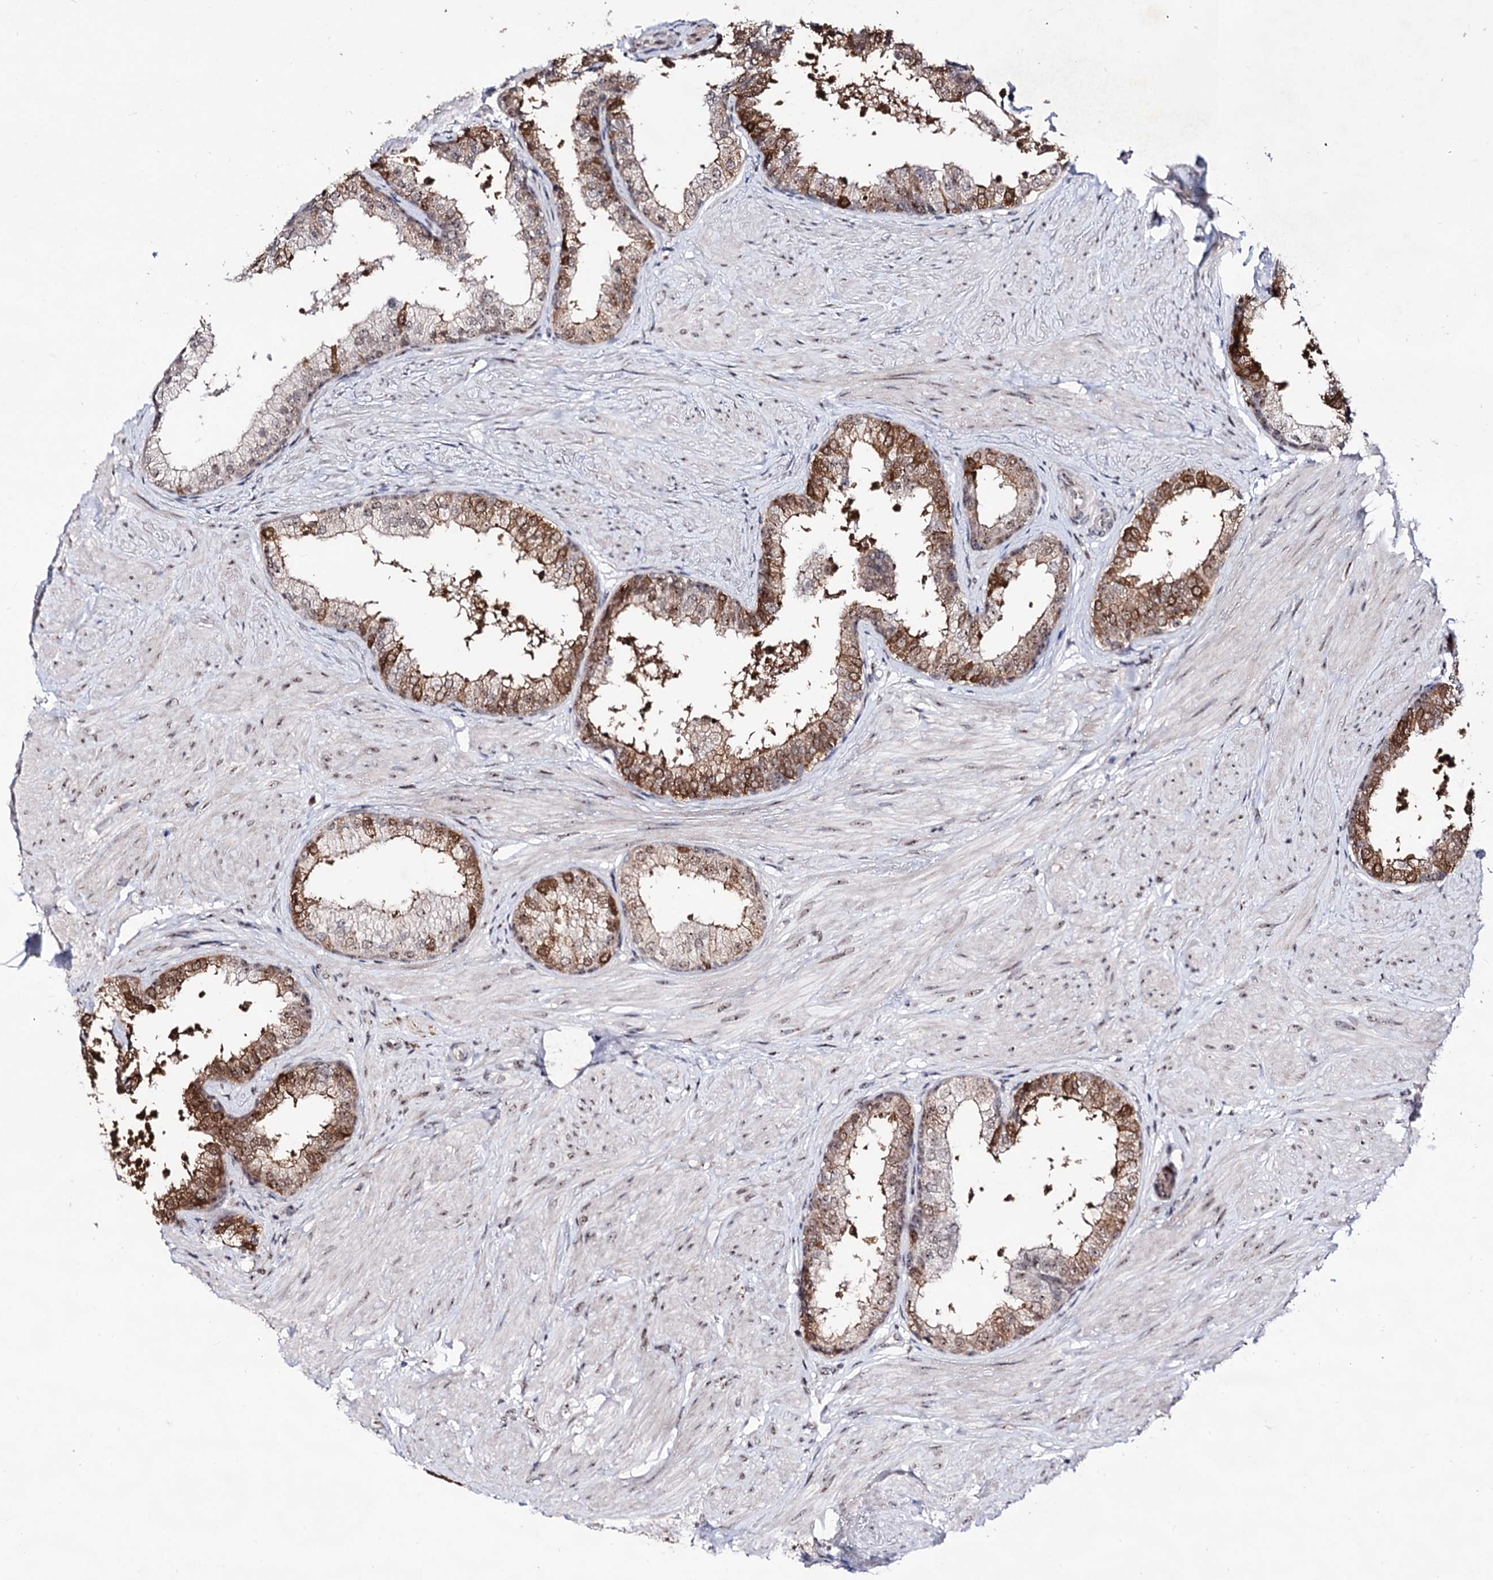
{"staining": {"intensity": "strong", "quantity": "25%-75%", "location": "cytoplasmic/membranous,nuclear"}, "tissue": "prostate", "cell_type": "Glandular cells", "image_type": "normal", "snomed": [{"axis": "morphology", "description": "Normal tissue, NOS"}, {"axis": "topography", "description": "Prostate"}], "caption": "IHC (DAB (3,3'-diaminobenzidine)) staining of benign prostate shows strong cytoplasmic/membranous,nuclear protein positivity in approximately 25%-75% of glandular cells. The staining was performed using DAB to visualize the protein expression in brown, while the nuclei were stained in blue with hematoxylin (Magnification: 20x).", "gene": "EXOSC10", "patient": {"sex": "male", "age": 48}}